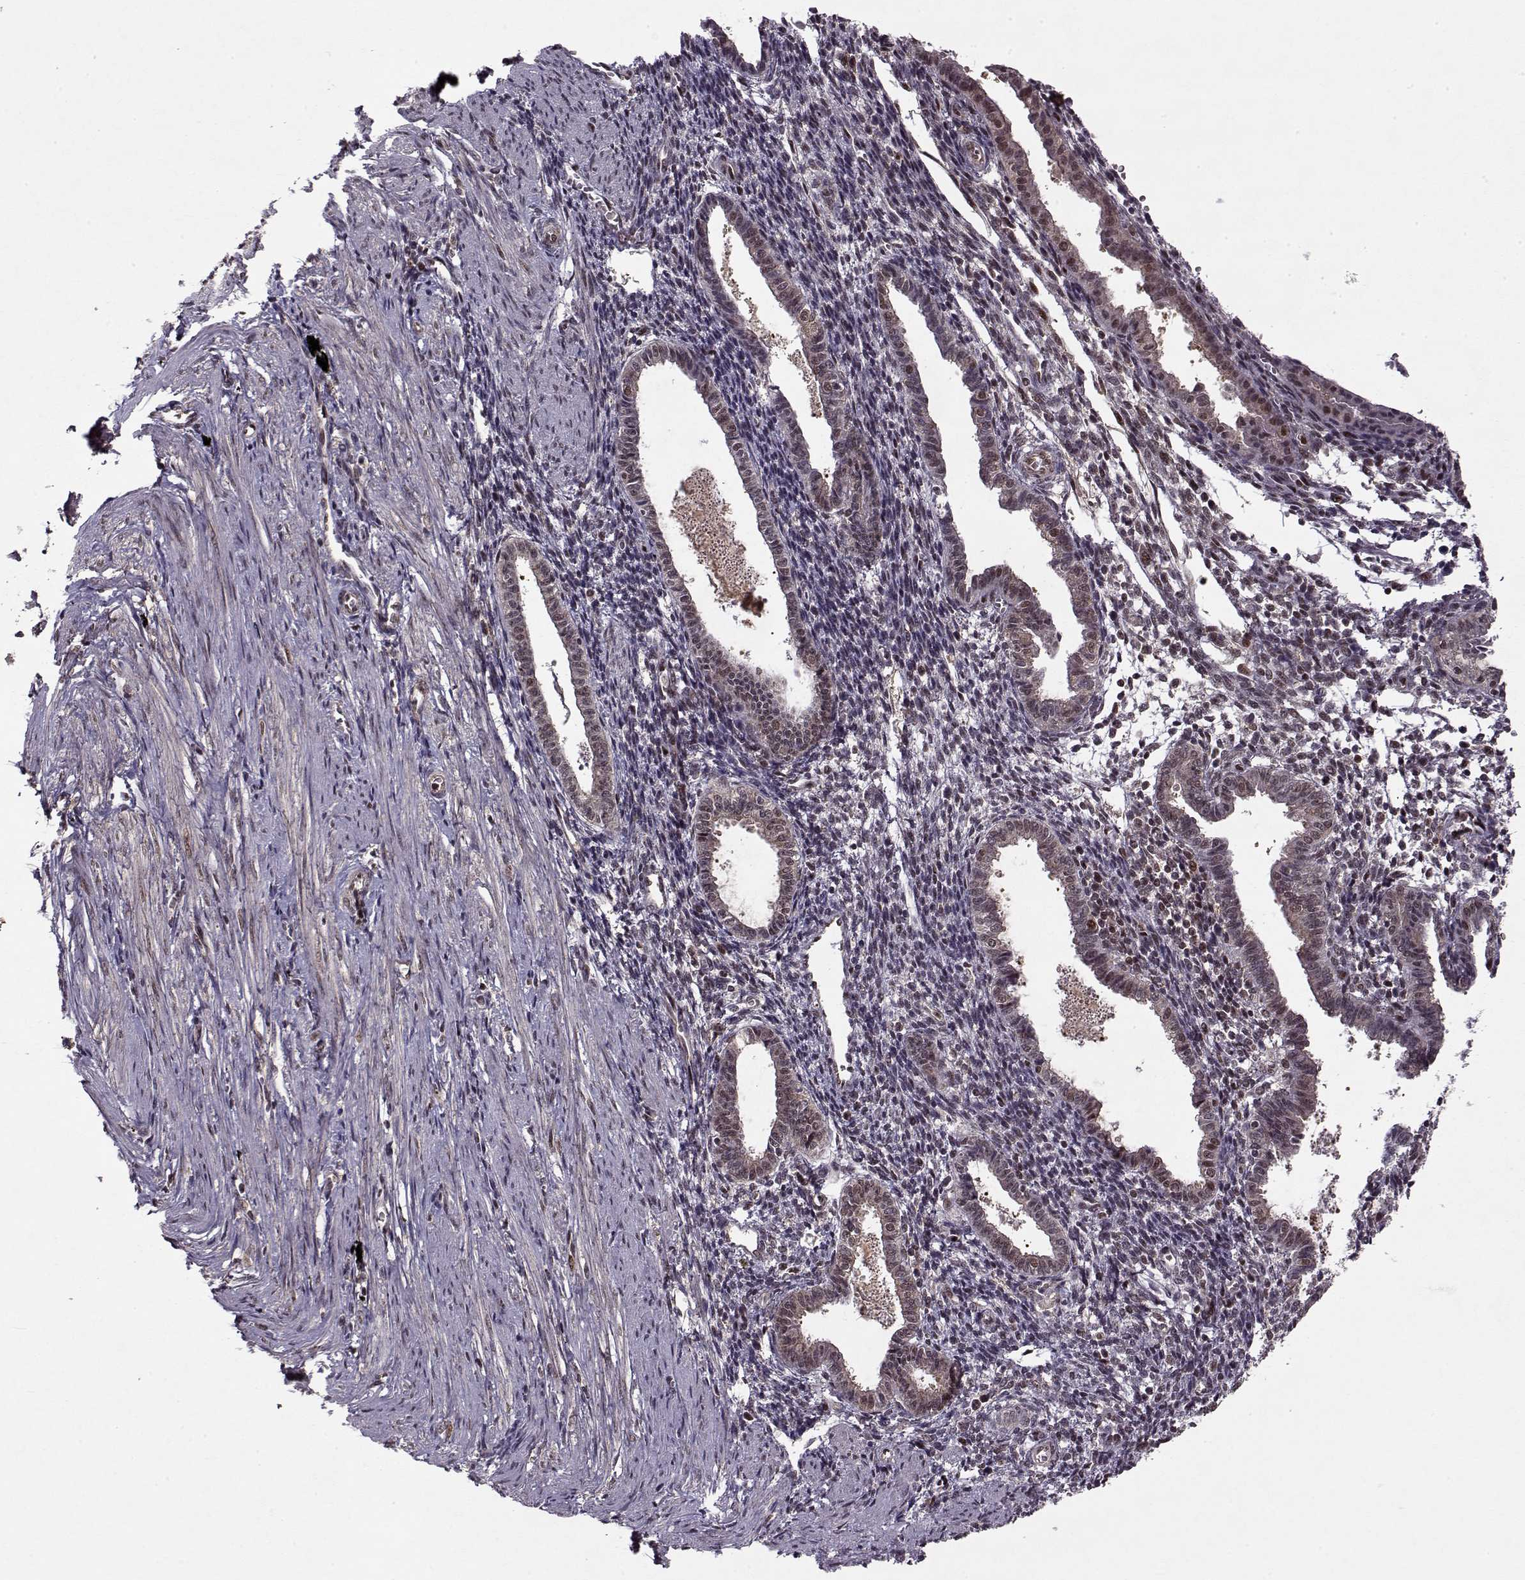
{"staining": {"intensity": "weak", "quantity": "25%-75%", "location": "nuclear"}, "tissue": "endometrium", "cell_type": "Cells in endometrial stroma", "image_type": "normal", "snomed": [{"axis": "morphology", "description": "Normal tissue, NOS"}, {"axis": "topography", "description": "Endometrium"}], "caption": "Immunohistochemistry (DAB (3,3'-diaminobenzidine)) staining of benign endometrium shows weak nuclear protein staining in about 25%-75% of cells in endometrial stroma. The staining was performed using DAB (3,3'-diaminobenzidine), with brown indicating positive protein expression. Nuclei are stained blue with hematoxylin.", "gene": "PSMA7", "patient": {"sex": "female", "age": 37}}